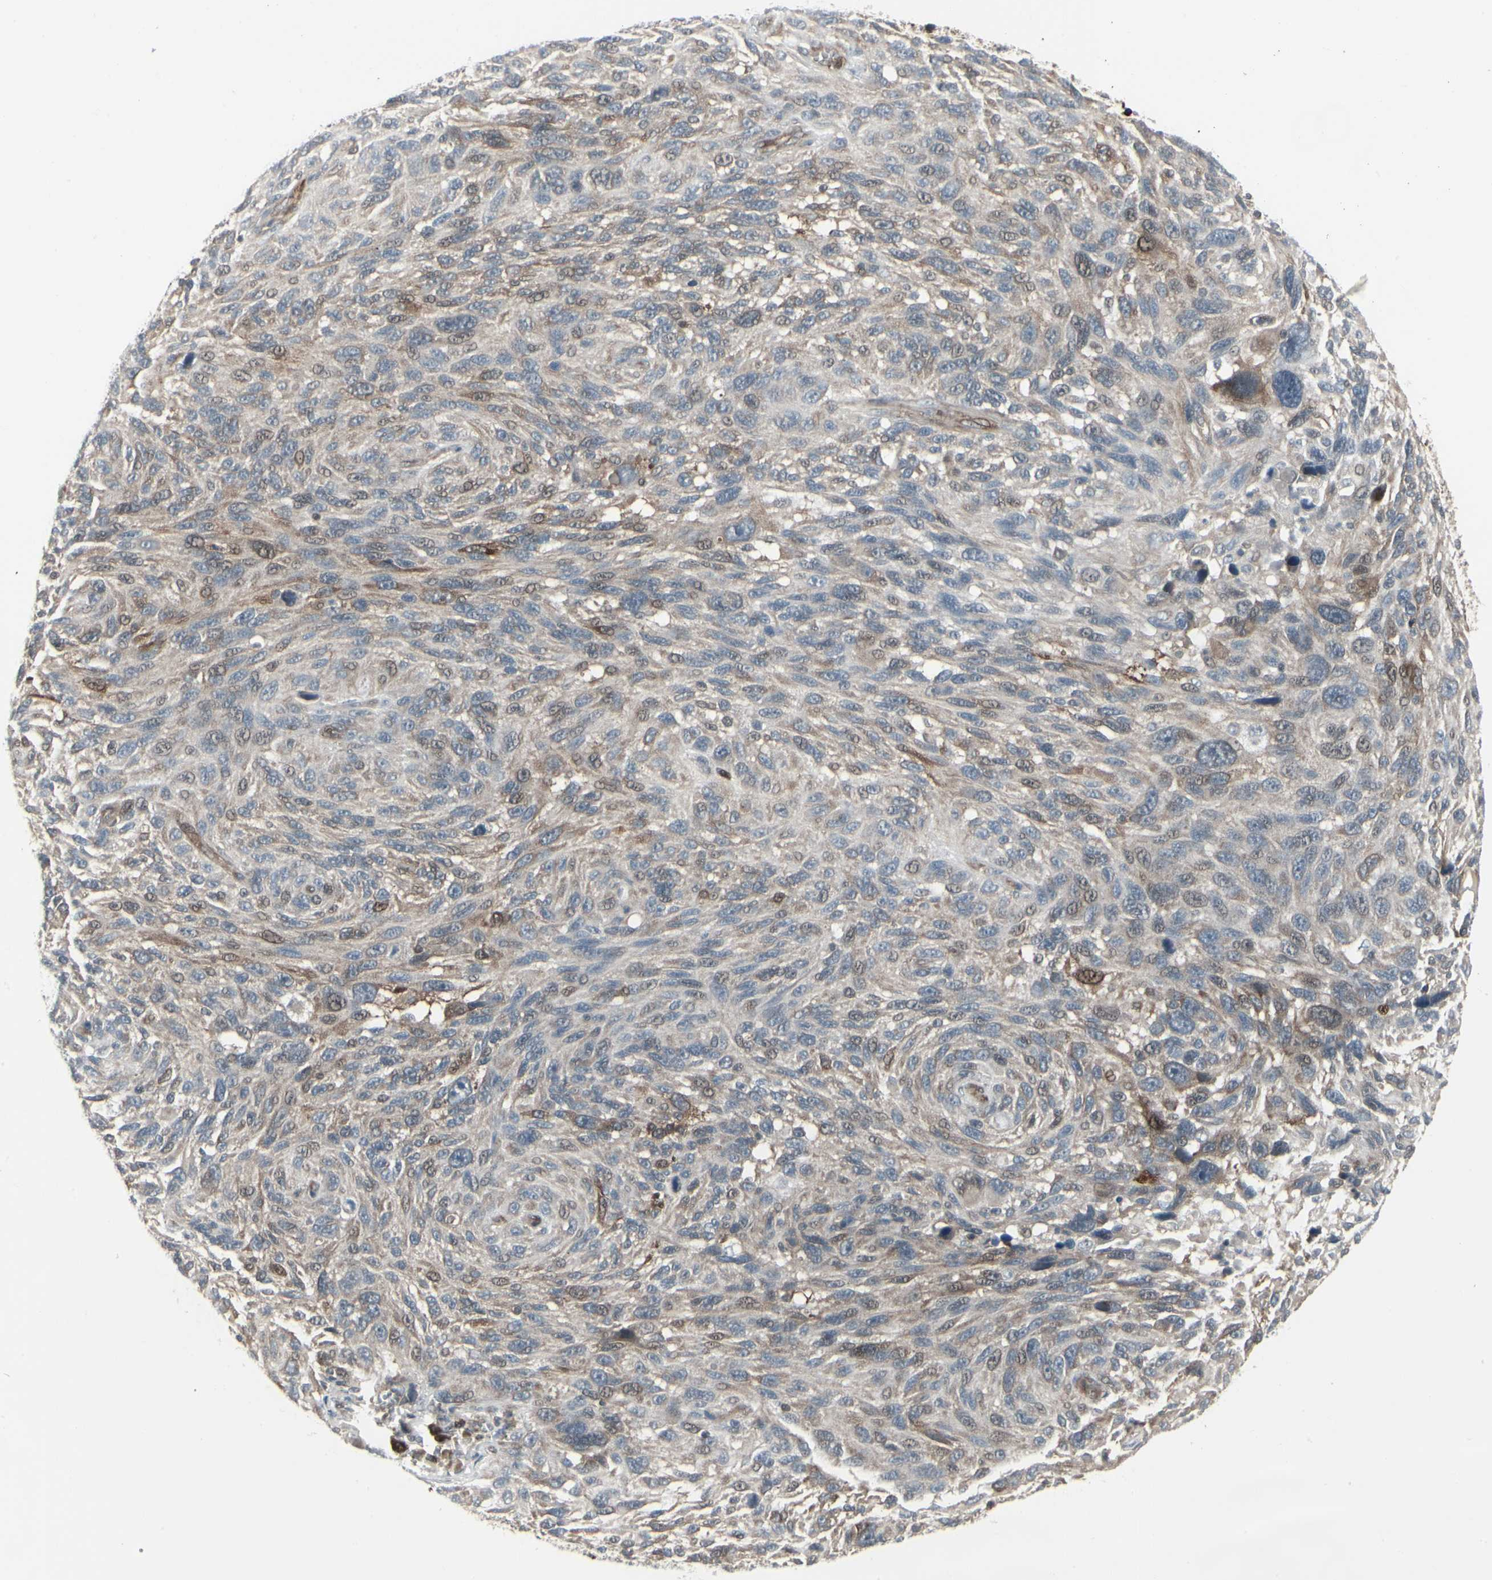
{"staining": {"intensity": "moderate", "quantity": "25%-75%", "location": "cytoplasmic/membranous"}, "tissue": "melanoma", "cell_type": "Tumor cells", "image_type": "cancer", "snomed": [{"axis": "morphology", "description": "Malignant melanoma, NOS"}, {"axis": "topography", "description": "Skin"}], "caption": "This is a micrograph of immunohistochemistry (IHC) staining of melanoma, which shows moderate positivity in the cytoplasmic/membranous of tumor cells.", "gene": "IGFBP6", "patient": {"sex": "male", "age": 53}}